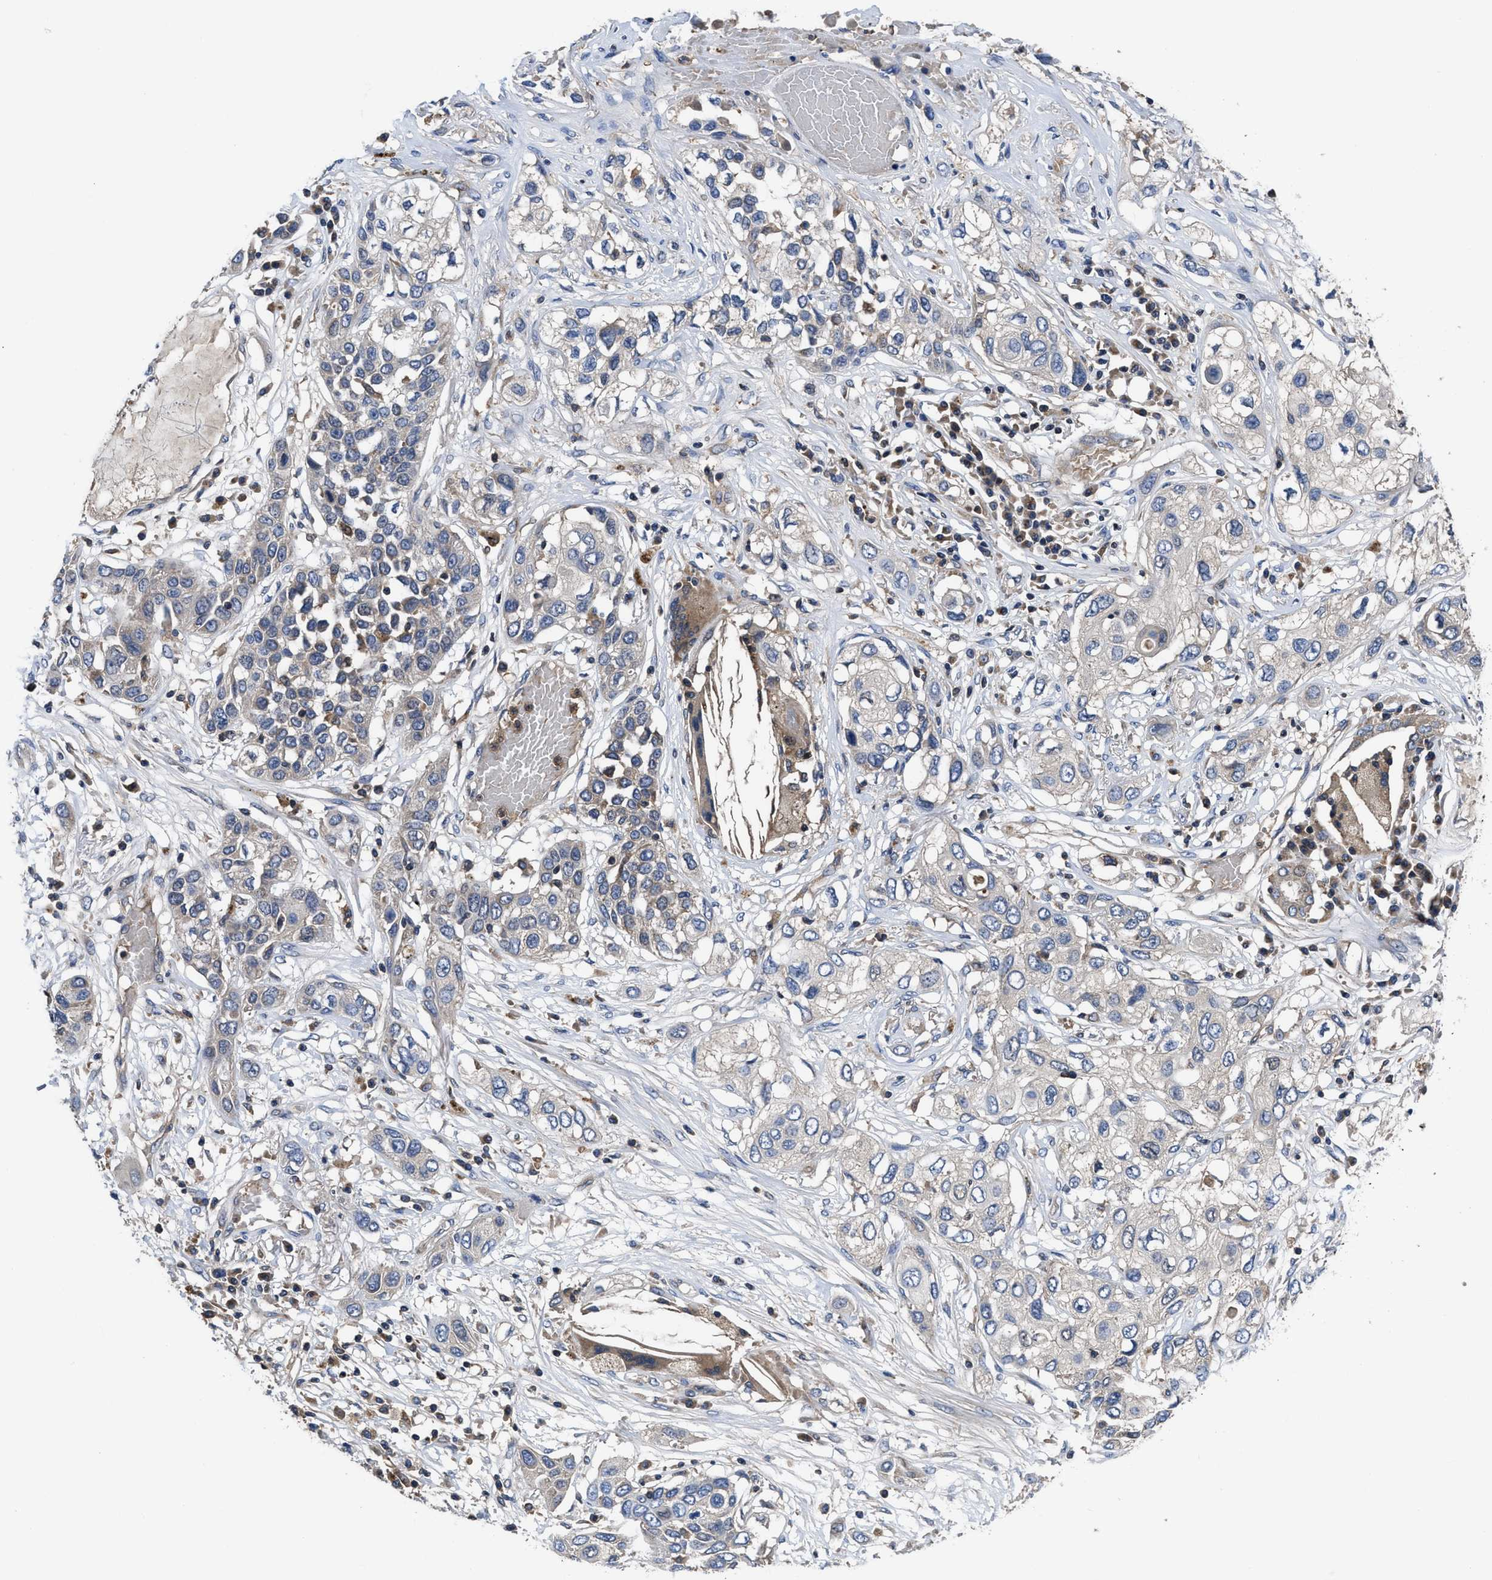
{"staining": {"intensity": "weak", "quantity": "<25%", "location": "cytoplasmic/membranous"}, "tissue": "lung cancer", "cell_type": "Tumor cells", "image_type": "cancer", "snomed": [{"axis": "morphology", "description": "Squamous cell carcinoma, NOS"}, {"axis": "topography", "description": "Lung"}], "caption": "The immunohistochemistry (IHC) histopathology image has no significant staining in tumor cells of squamous cell carcinoma (lung) tissue.", "gene": "YBEY", "patient": {"sex": "male", "age": 71}}